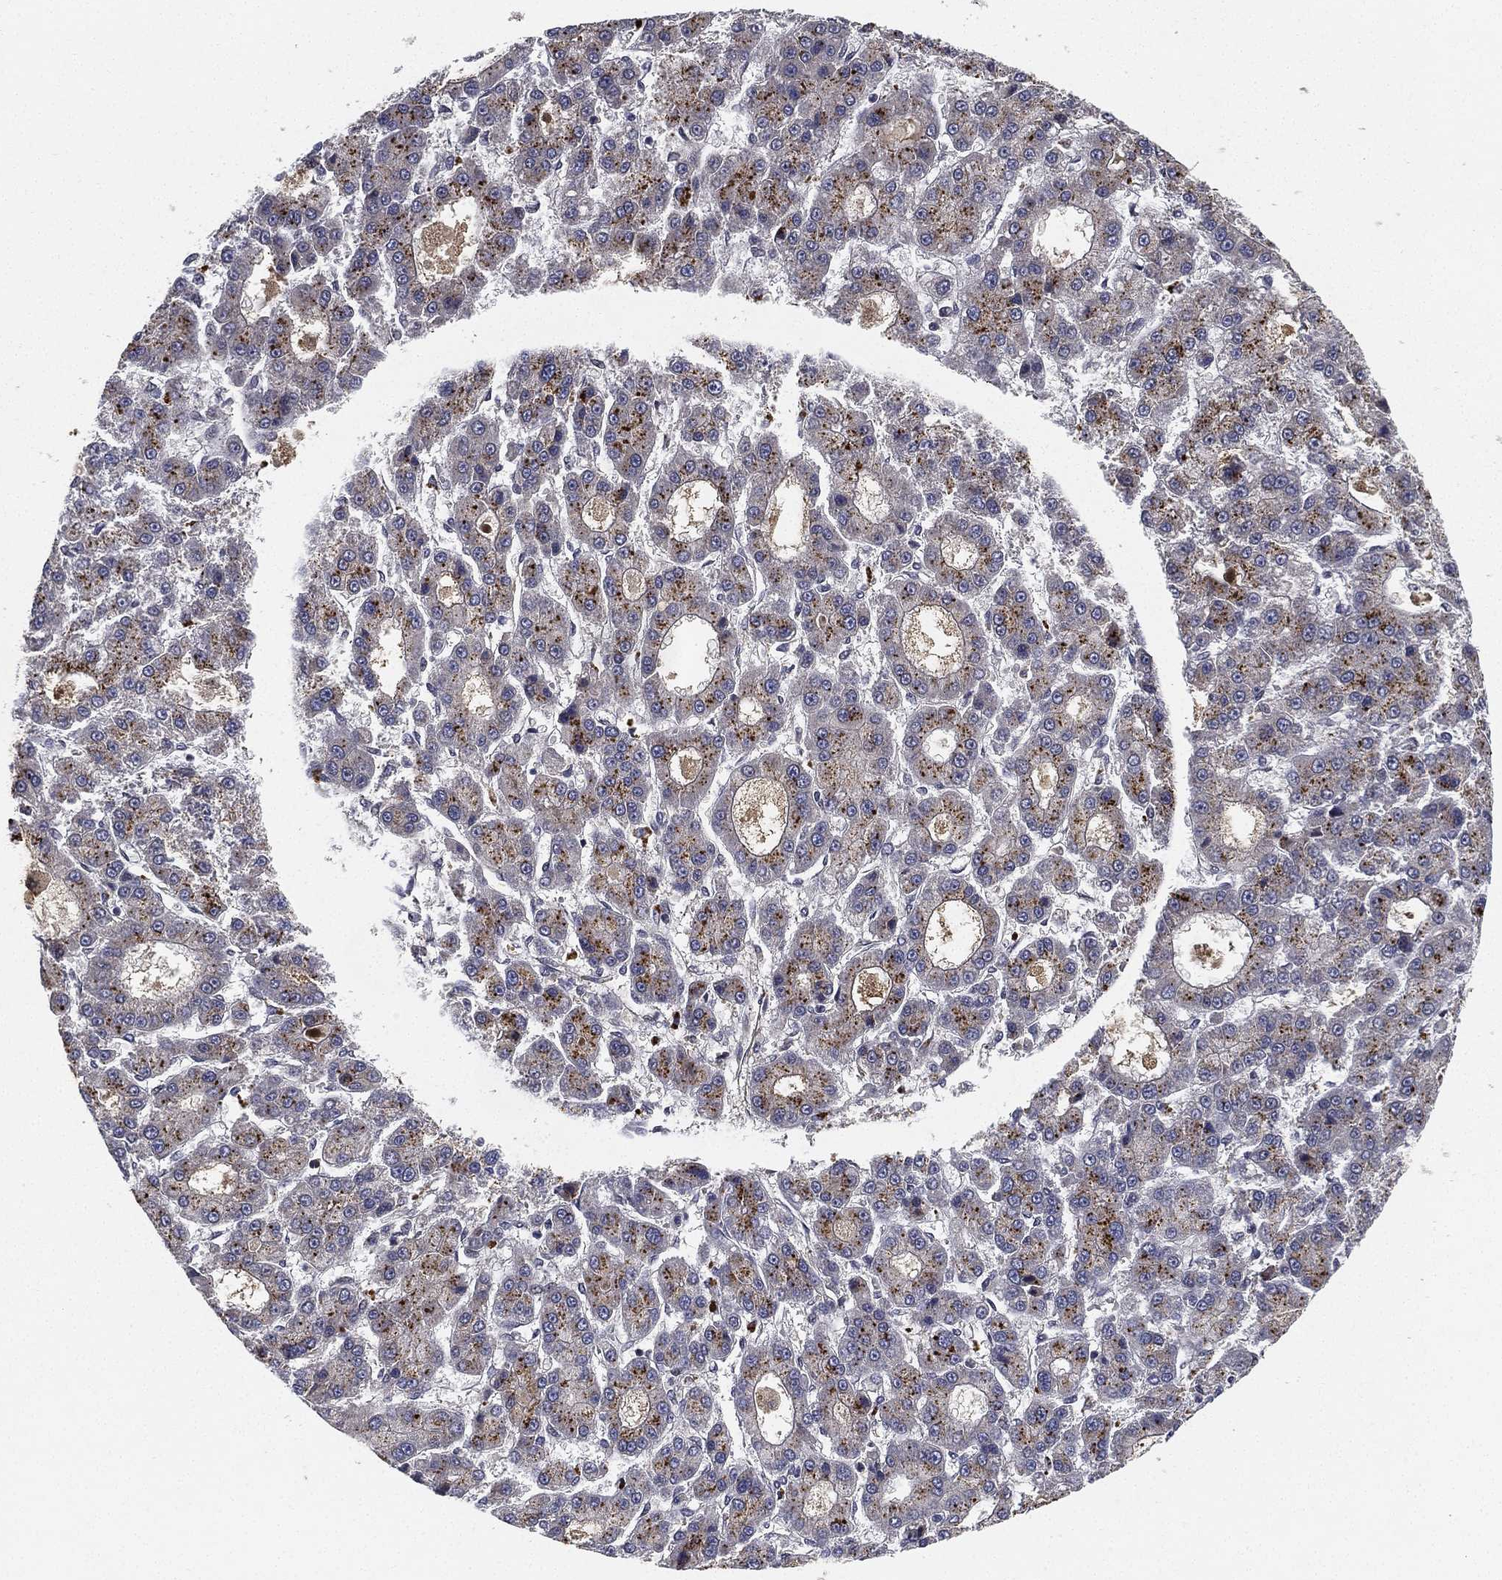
{"staining": {"intensity": "negative", "quantity": "none", "location": "none"}, "tissue": "liver cancer", "cell_type": "Tumor cells", "image_type": "cancer", "snomed": [{"axis": "morphology", "description": "Carcinoma, Hepatocellular, NOS"}, {"axis": "topography", "description": "Liver"}], "caption": "Tumor cells are negative for protein expression in human hepatocellular carcinoma (liver). (DAB (3,3'-diaminobenzidine) immunohistochemistry (IHC) visualized using brightfield microscopy, high magnification).", "gene": "CFAP251", "patient": {"sex": "male", "age": 70}}